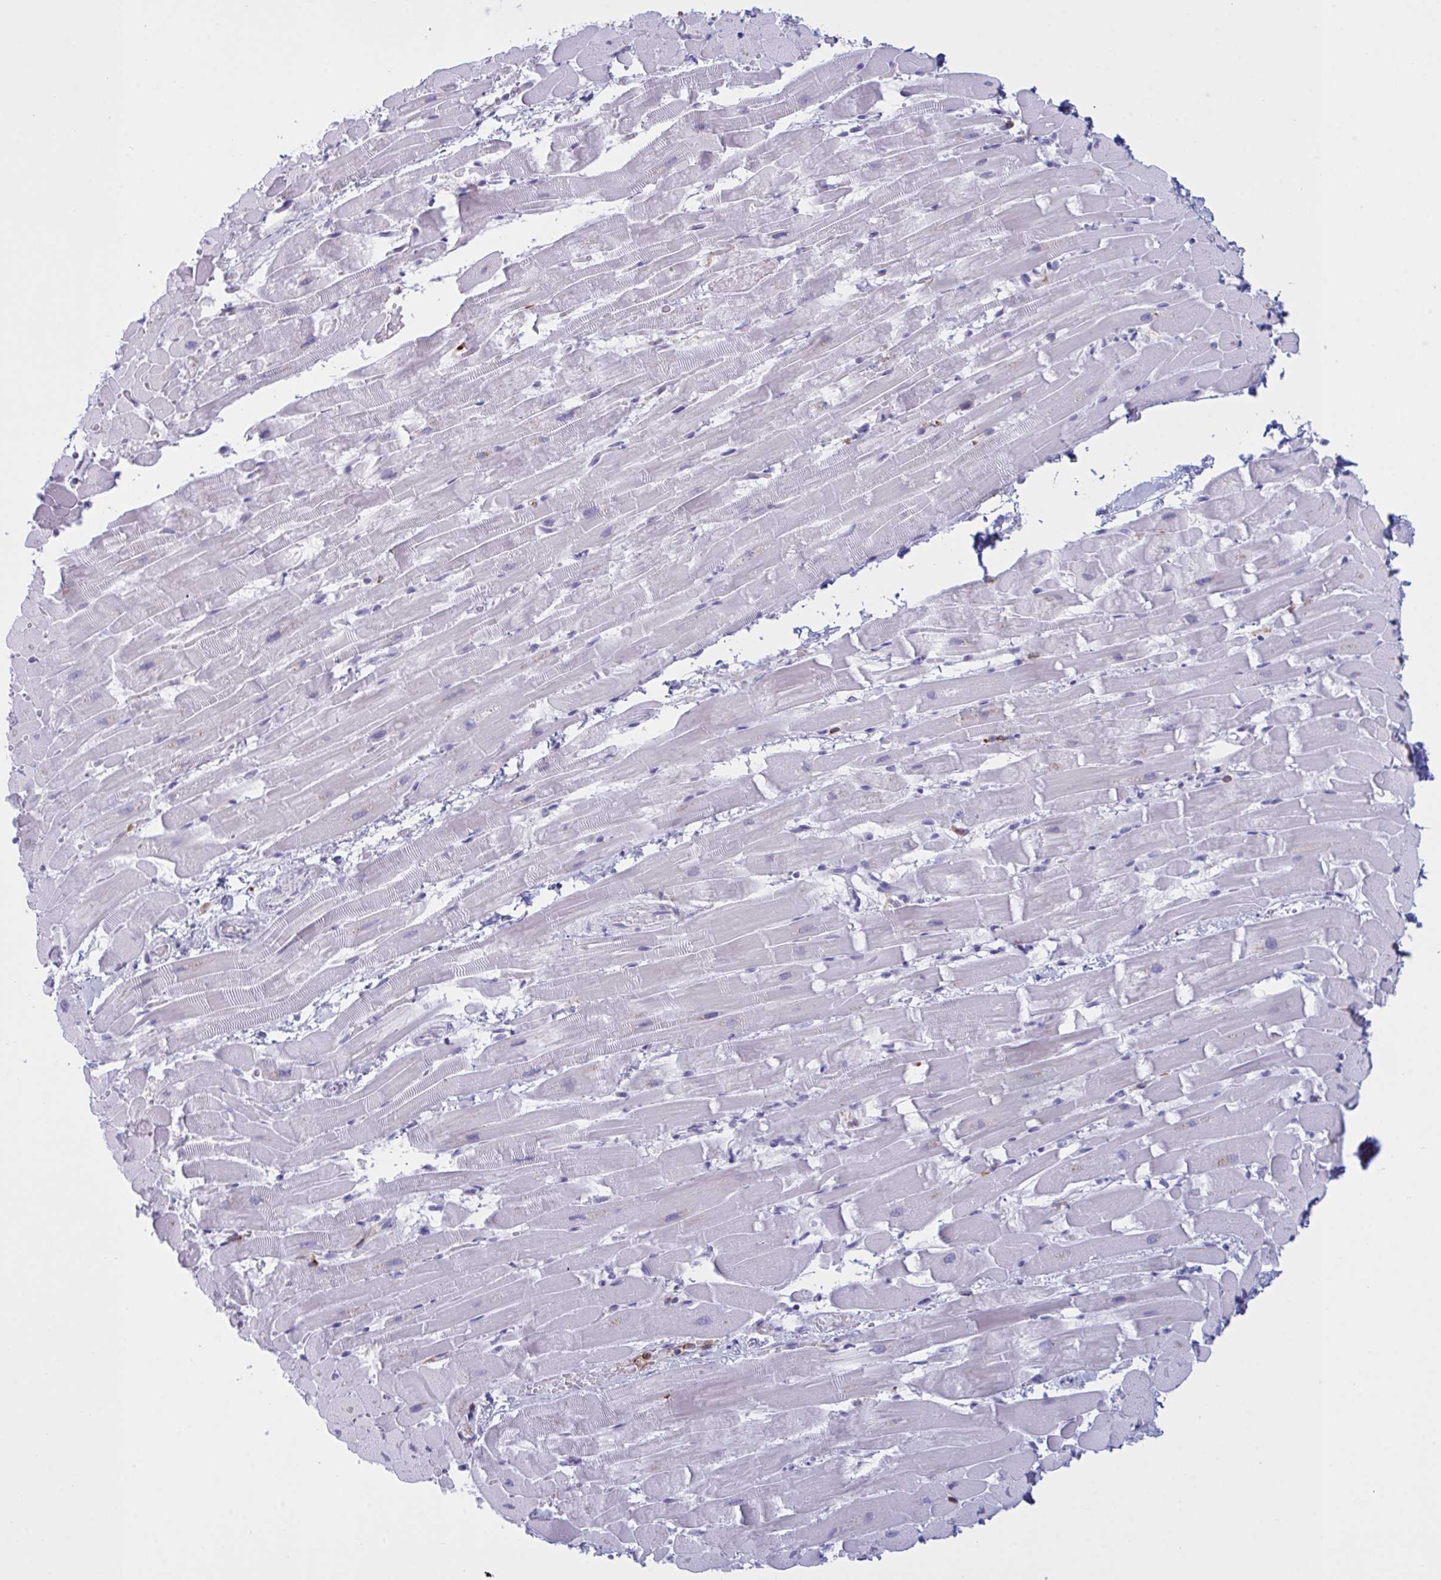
{"staining": {"intensity": "negative", "quantity": "none", "location": "none"}, "tissue": "heart muscle", "cell_type": "Cardiomyocytes", "image_type": "normal", "snomed": [{"axis": "morphology", "description": "Normal tissue, NOS"}, {"axis": "topography", "description": "Heart"}], "caption": "Immunohistochemistry histopathology image of normal heart muscle: human heart muscle stained with DAB (3,3'-diaminobenzidine) displays no significant protein expression in cardiomyocytes.", "gene": "MYO1F", "patient": {"sex": "male", "age": 37}}